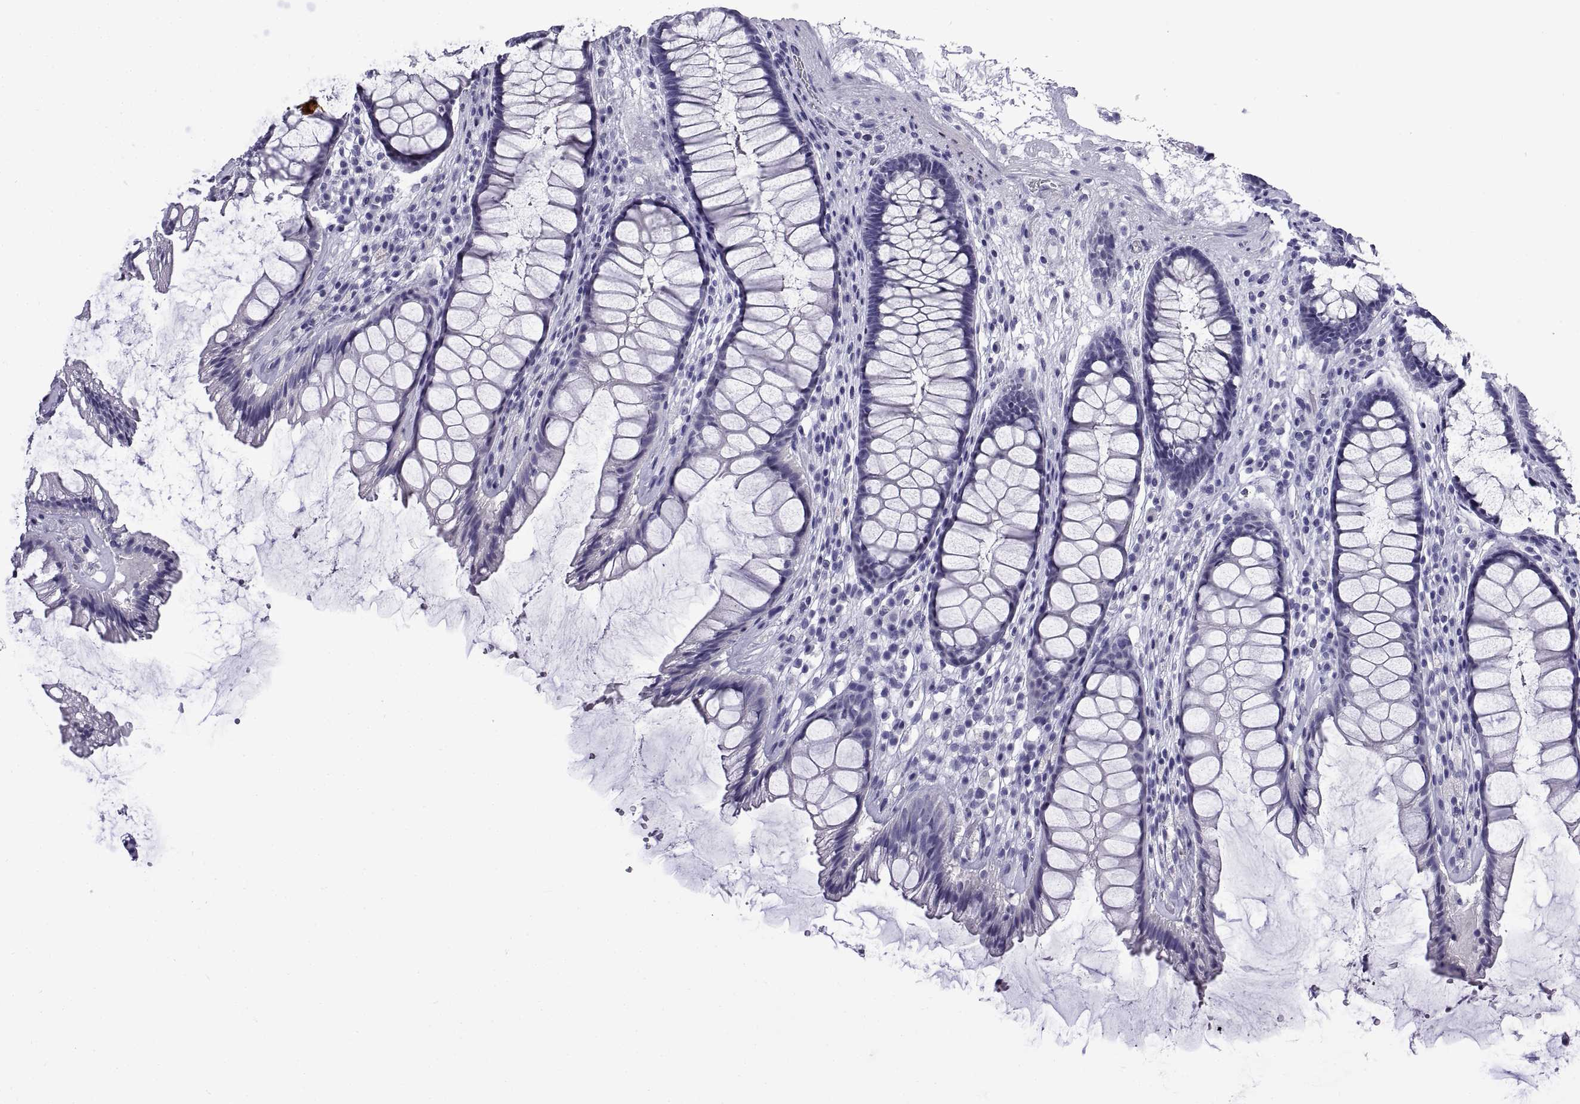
{"staining": {"intensity": "negative", "quantity": "none", "location": "none"}, "tissue": "rectum", "cell_type": "Glandular cells", "image_type": "normal", "snomed": [{"axis": "morphology", "description": "Normal tissue, NOS"}, {"axis": "topography", "description": "Rectum"}], "caption": "Benign rectum was stained to show a protein in brown. There is no significant staining in glandular cells.", "gene": "CRISP1", "patient": {"sex": "male", "age": 72}}